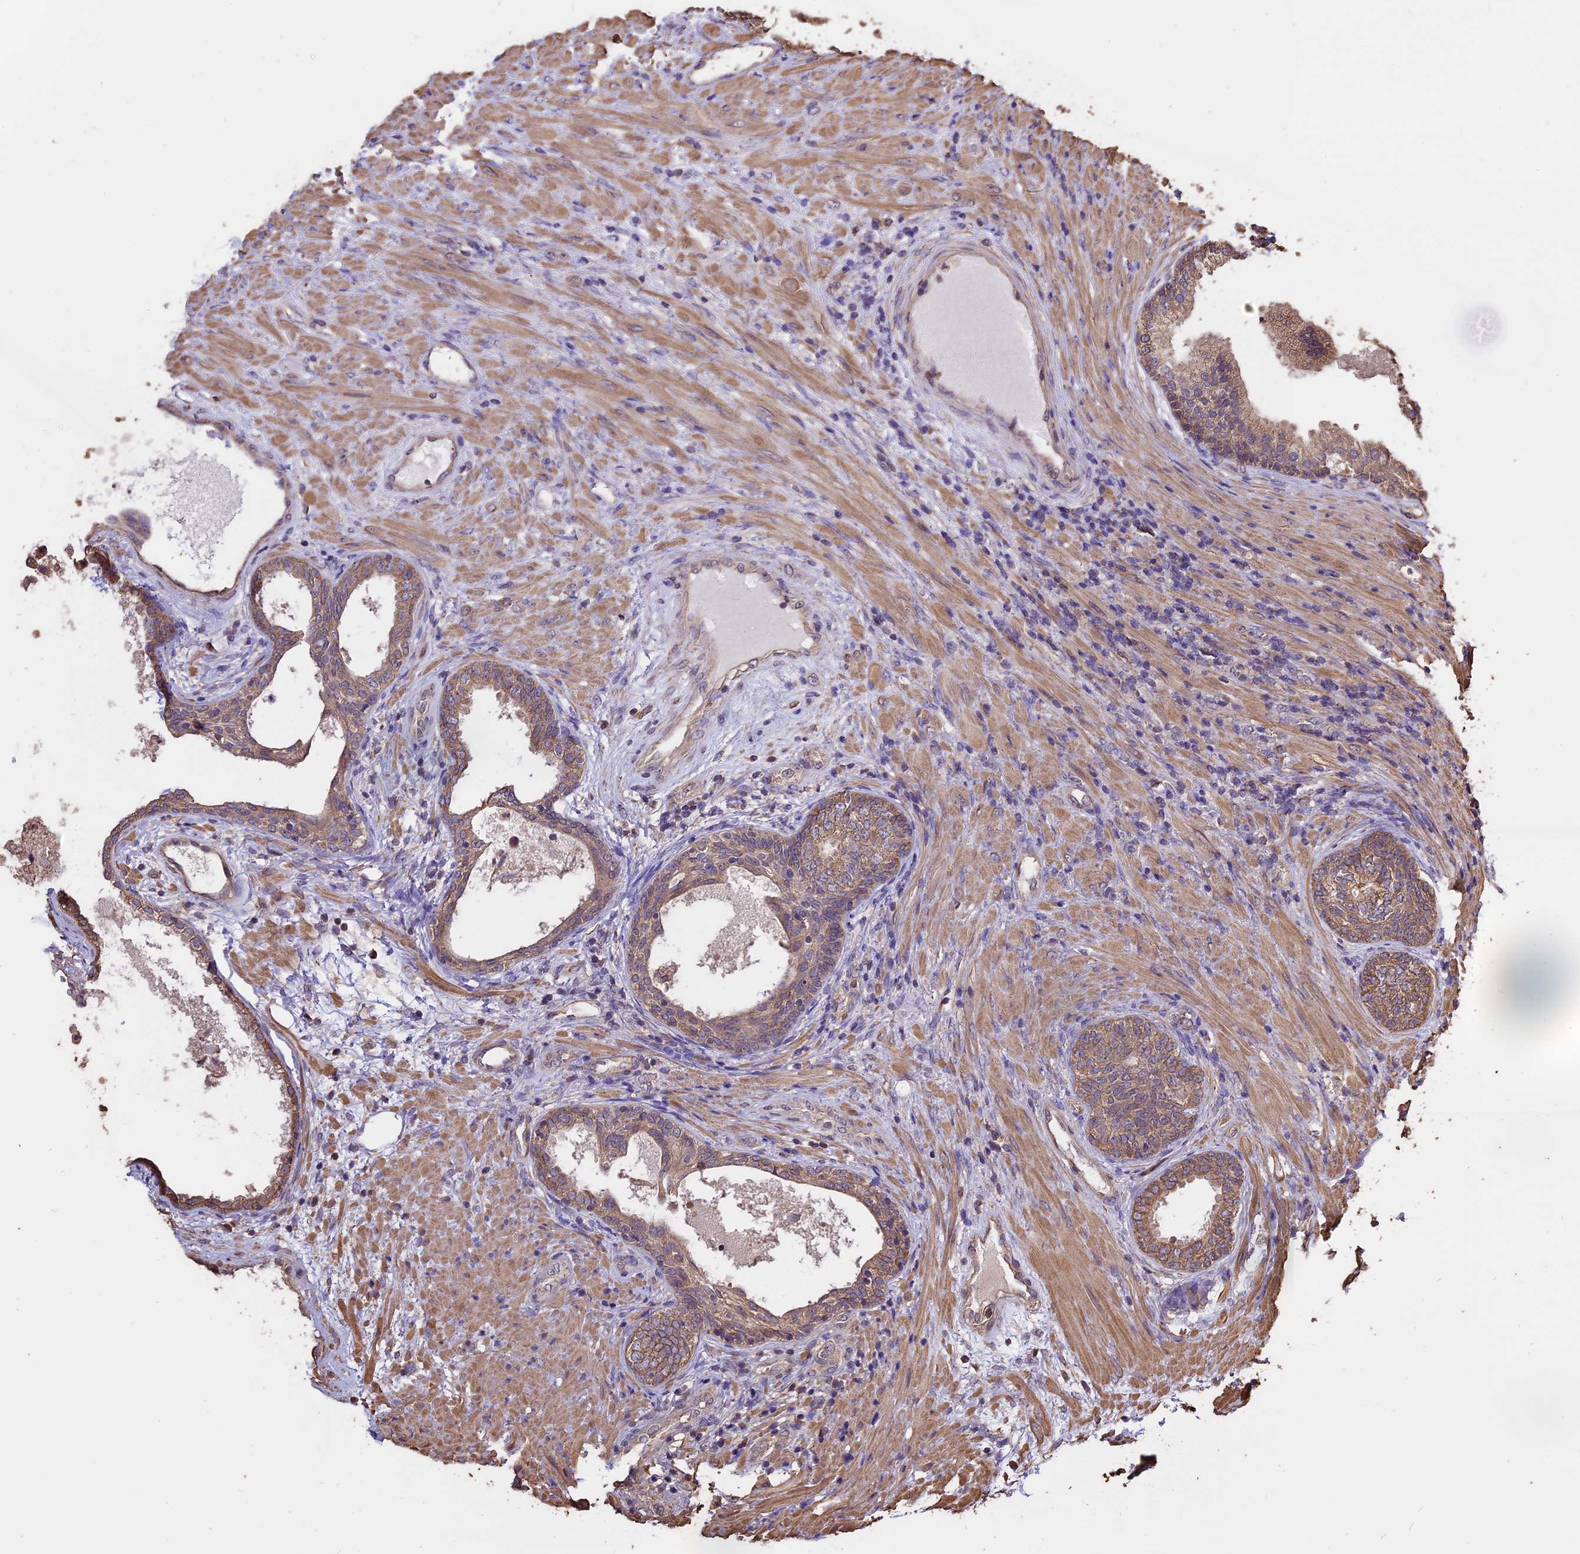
{"staining": {"intensity": "moderate", "quantity": "25%-75%", "location": "cytoplasmic/membranous"}, "tissue": "prostate", "cell_type": "Glandular cells", "image_type": "normal", "snomed": [{"axis": "morphology", "description": "Normal tissue, NOS"}, {"axis": "topography", "description": "Prostate"}], "caption": "This micrograph reveals IHC staining of unremarkable human prostate, with medium moderate cytoplasmic/membranous expression in about 25%-75% of glandular cells.", "gene": "PGPEP1L", "patient": {"sex": "male", "age": 76}}